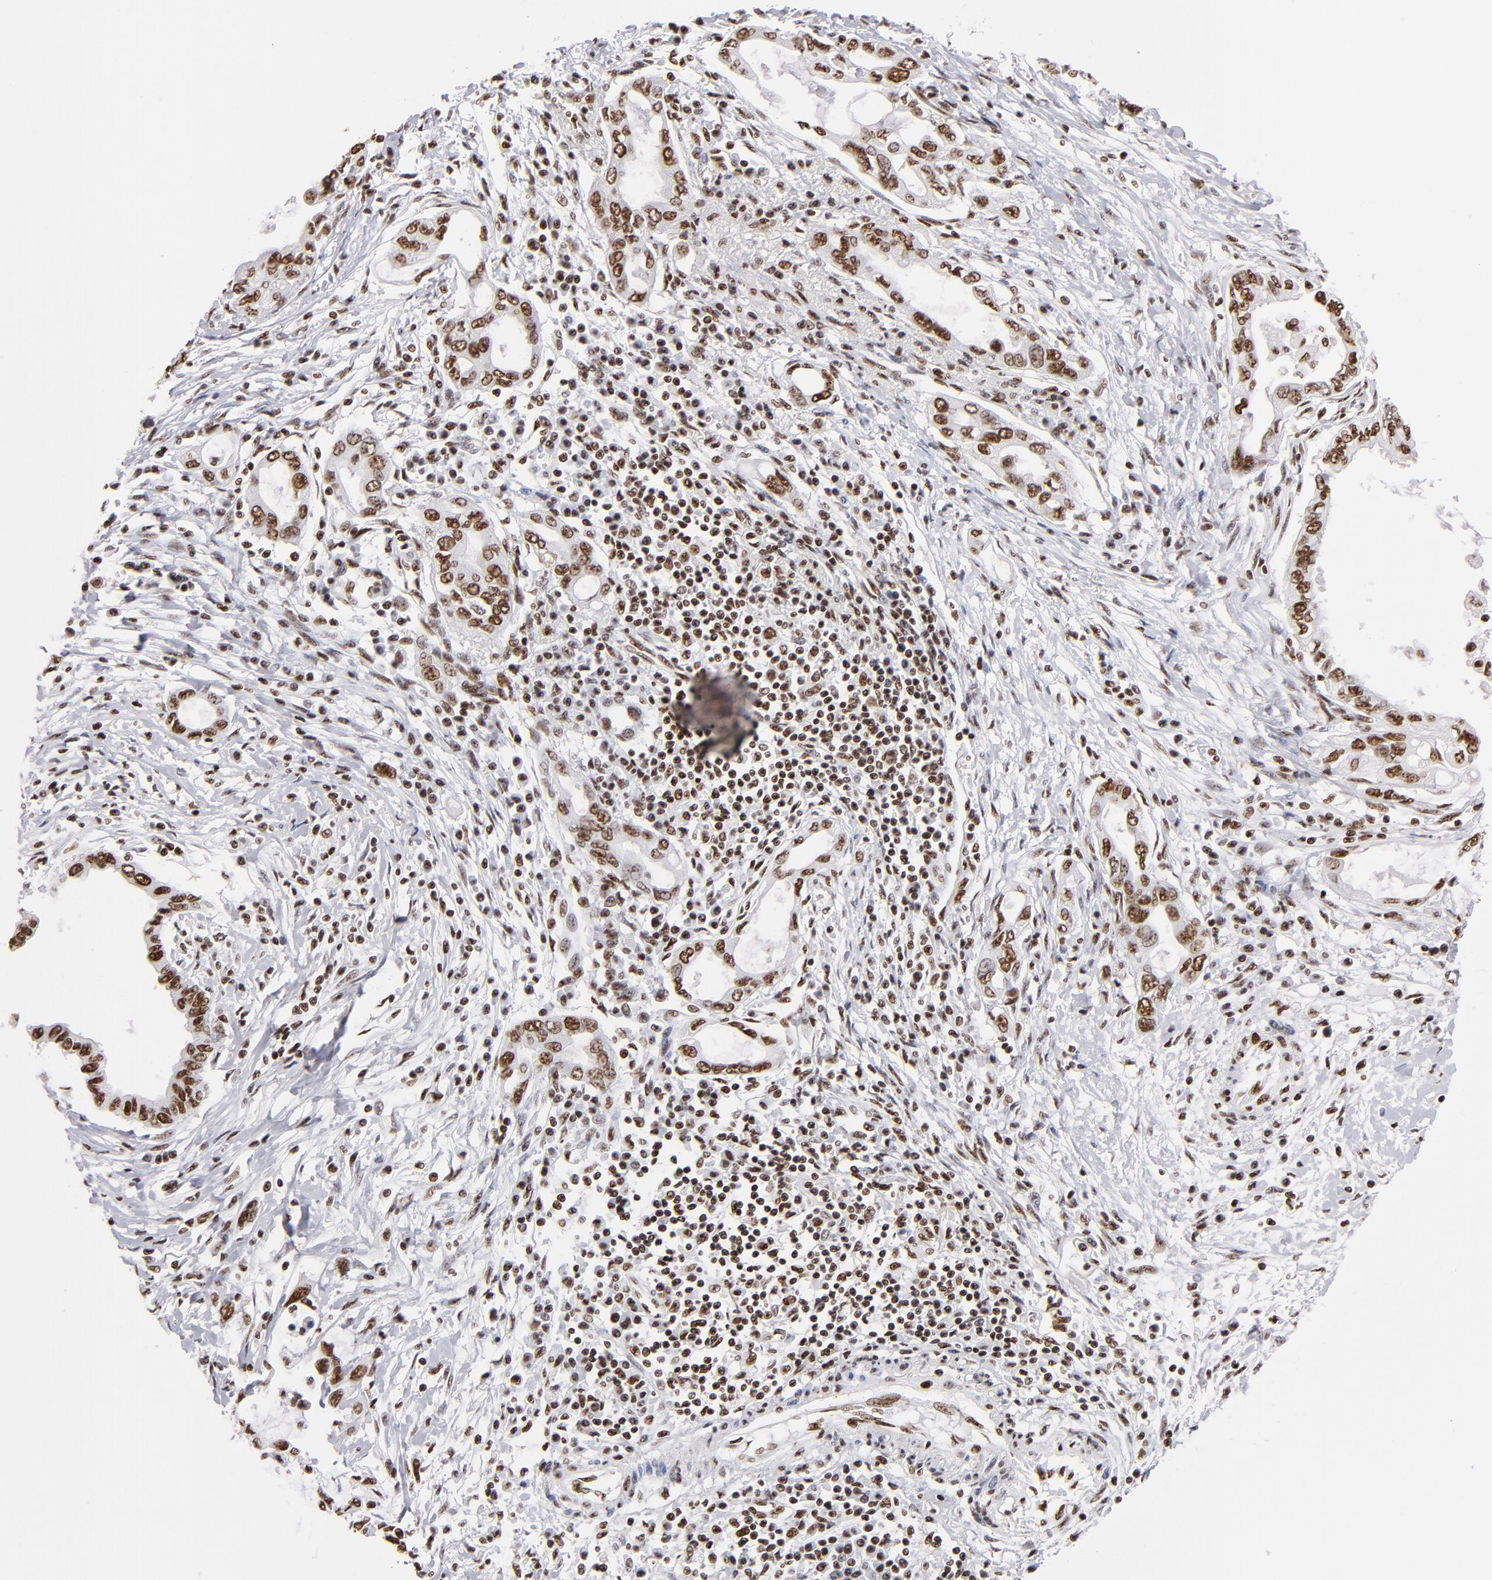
{"staining": {"intensity": "moderate", "quantity": ">75%", "location": "nuclear"}, "tissue": "pancreatic cancer", "cell_type": "Tumor cells", "image_type": "cancer", "snomed": [{"axis": "morphology", "description": "Adenocarcinoma, NOS"}, {"axis": "topography", "description": "Pancreas"}], "caption": "The immunohistochemical stain shows moderate nuclear expression in tumor cells of pancreatic adenocarcinoma tissue.", "gene": "MRE11", "patient": {"sex": "female", "age": 57}}